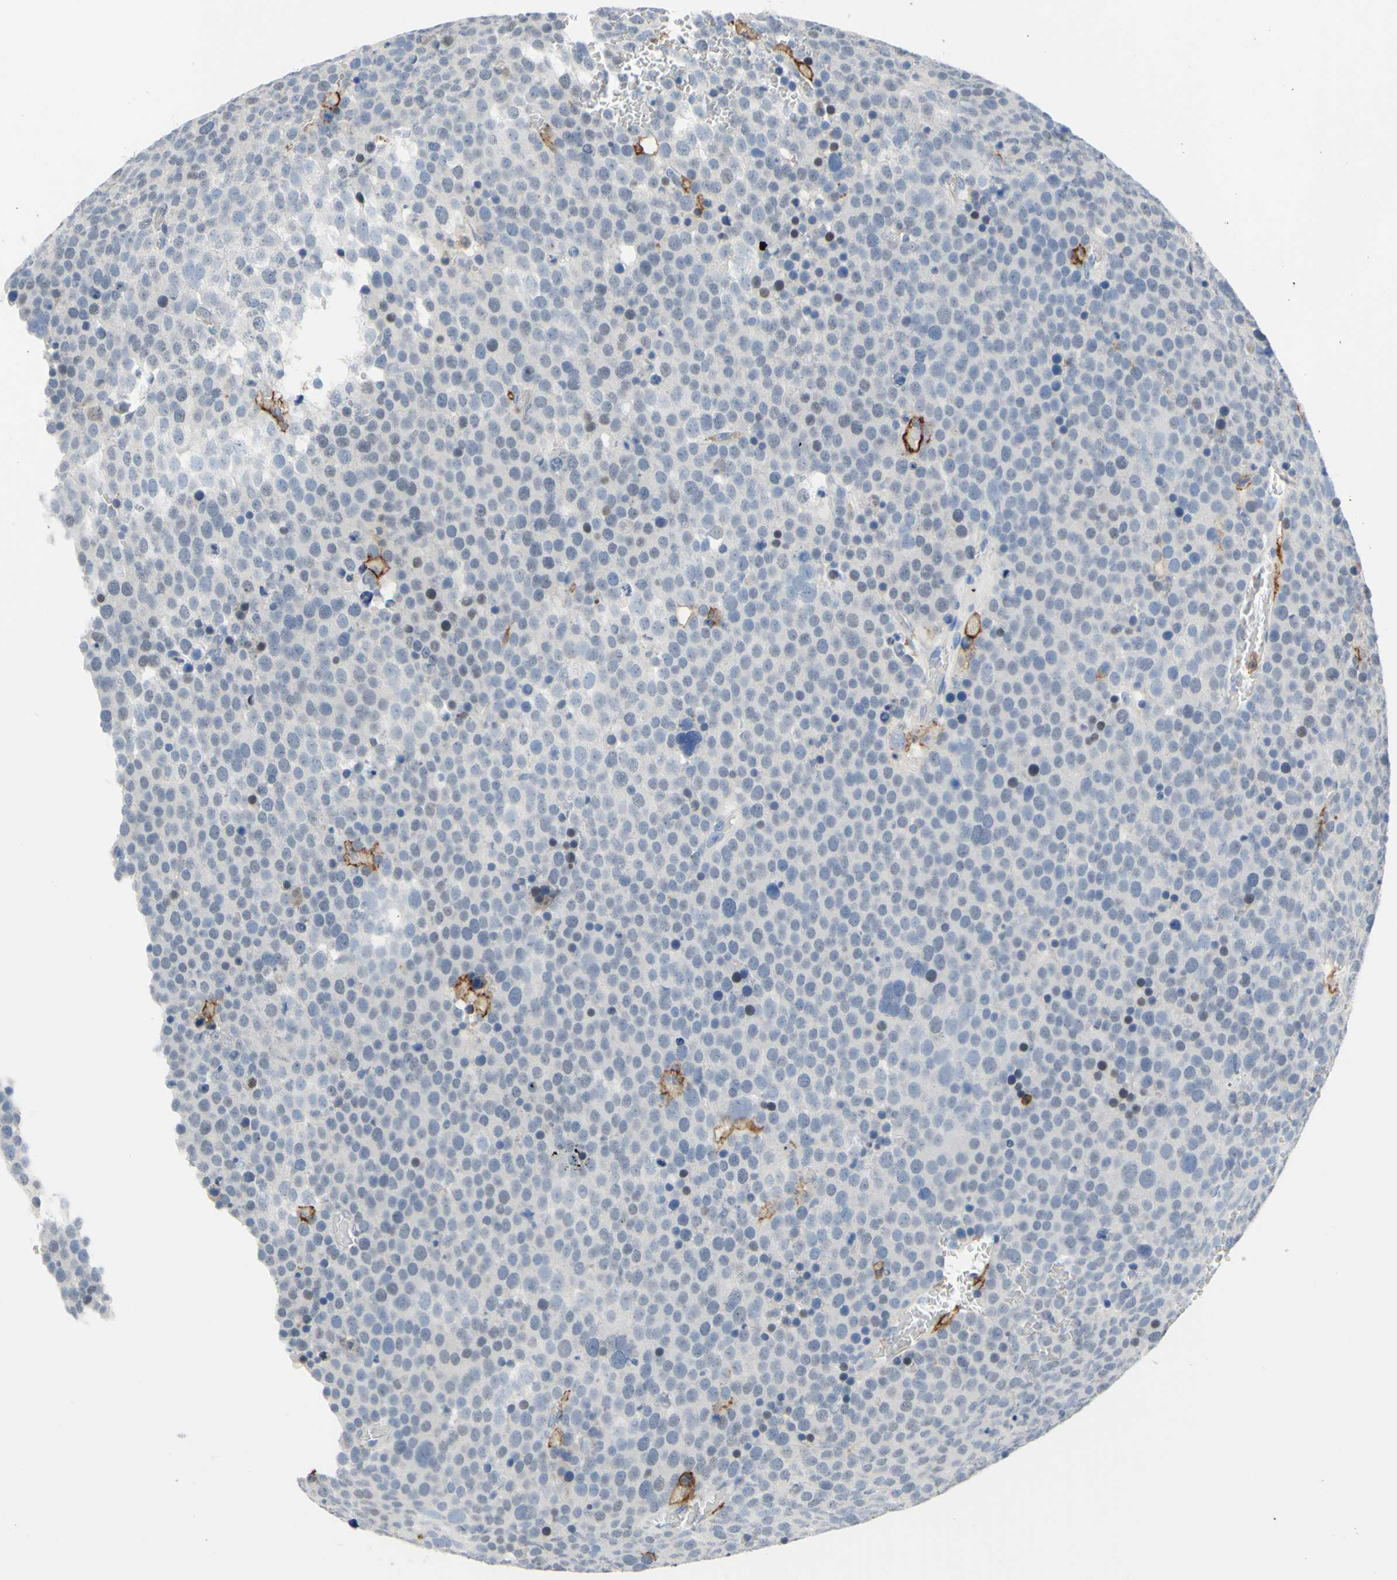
{"staining": {"intensity": "negative", "quantity": "none", "location": "none"}, "tissue": "testis cancer", "cell_type": "Tumor cells", "image_type": "cancer", "snomed": [{"axis": "morphology", "description": "Seminoma, NOS"}, {"axis": "topography", "description": "Testis"}], "caption": "Tumor cells show no significant protein expression in seminoma (testis). (DAB (3,3'-diaminobenzidine) immunohistochemistry (IHC) visualized using brightfield microscopy, high magnification).", "gene": "FCGR2A", "patient": {"sex": "male", "age": 71}}